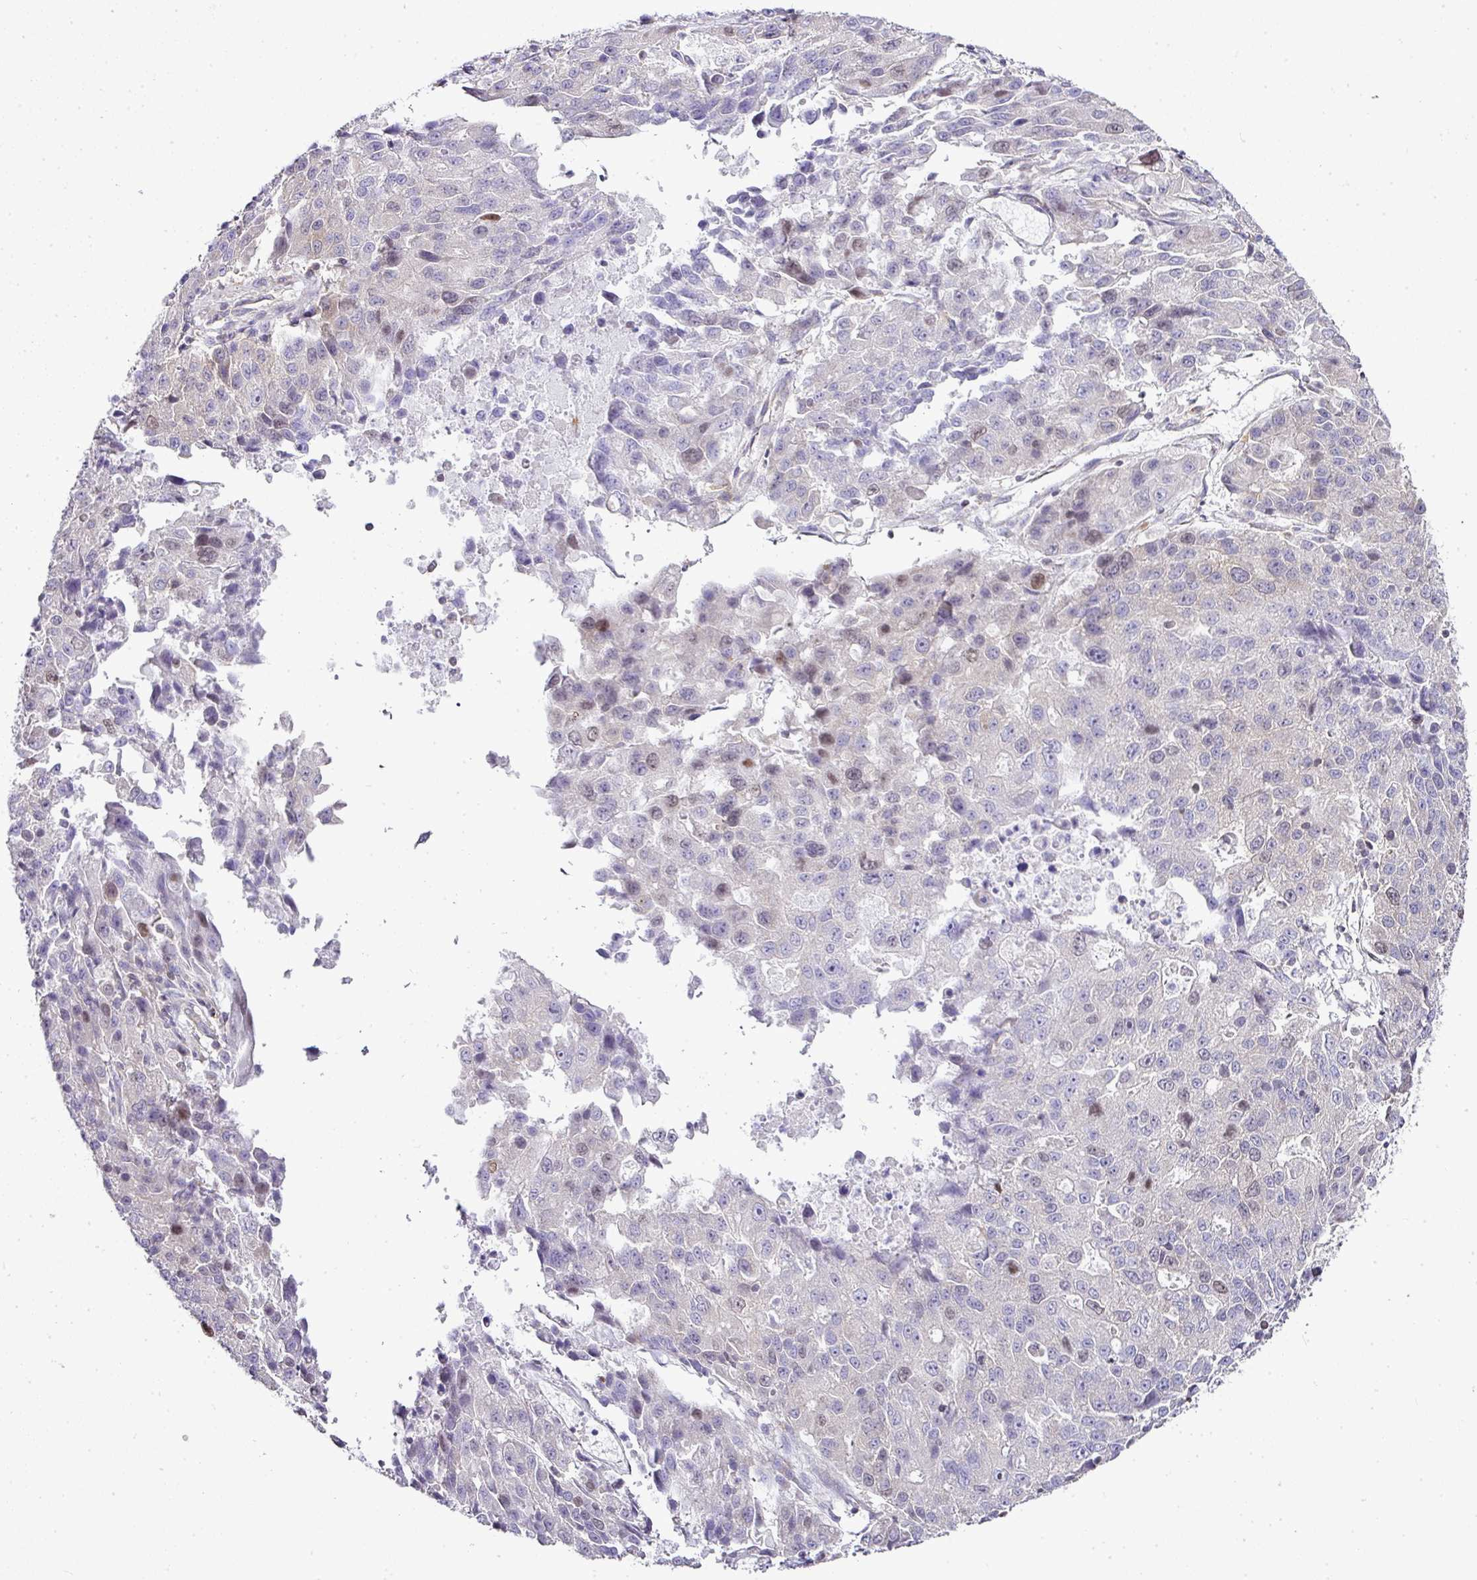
{"staining": {"intensity": "negative", "quantity": "none", "location": "none"}, "tissue": "stomach cancer", "cell_type": "Tumor cells", "image_type": "cancer", "snomed": [{"axis": "morphology", "description": "Adenocarcinoma, NOS"}, {"axis": "topography", "description": "Stomach"}], "caption": "DAB immunohistochemical staining of human stomach adenocarcinoma exhibits no significant positivity in tumor cells.", "gene": "FAM32A", "patient": {"sex": "male", "age": 71}}